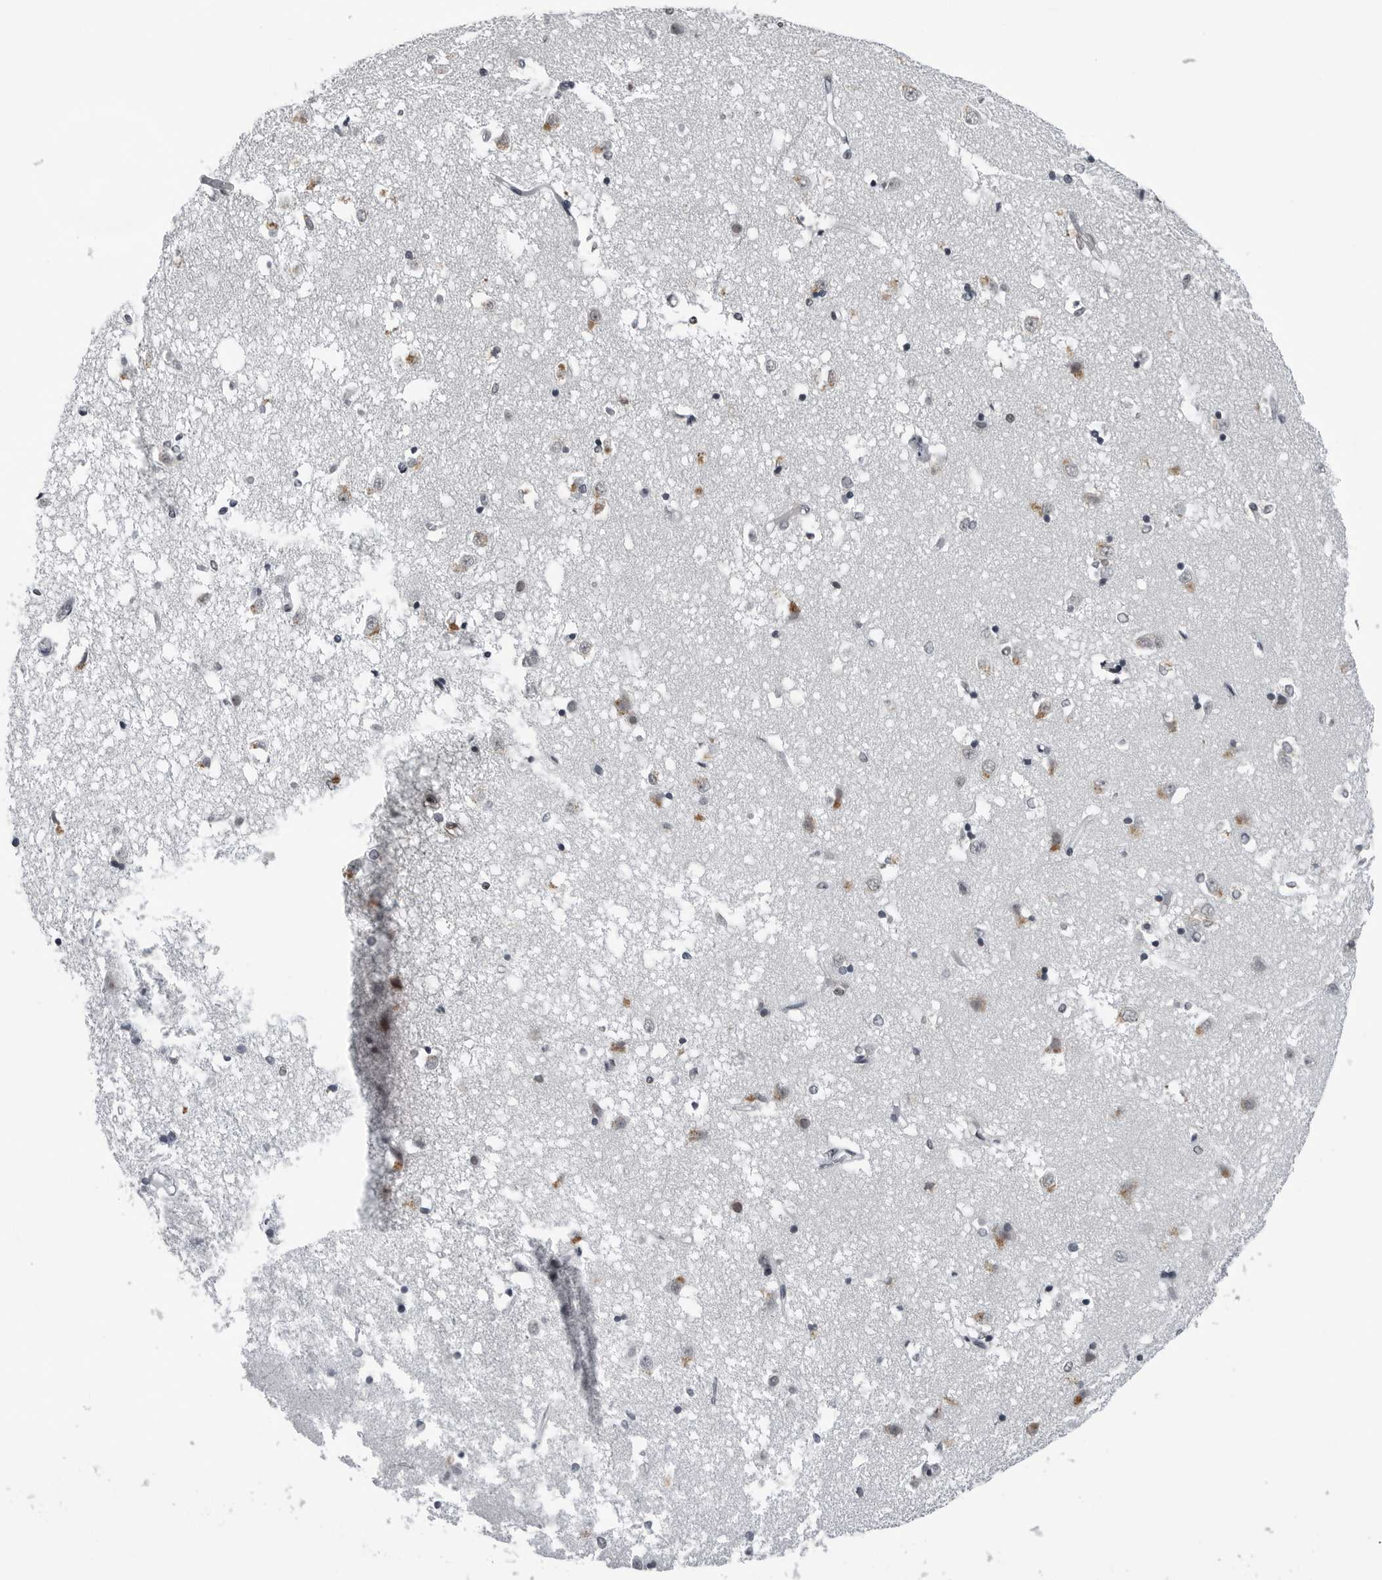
{"staining": {"intensity": "moderate", "quantity": "<25%", "location": "cytoplasmic/membranous"}, "tissue": "caudate", "cell_type": "Glial cells", "image_type": "normal", "snomed": [{"axis": "morphology", "description": "Normal tissue, NOS"}, {"axis": "topography", "description": "Lateral ventricle wall"}], "caption": "Caudate stained with a brown dye demonstrates moderate cytoplasmic/membranous positive staining in approximately <25% of glial cells.", "gene": "AKR1A1", "patient": {"sex": "male", "age": 45}}